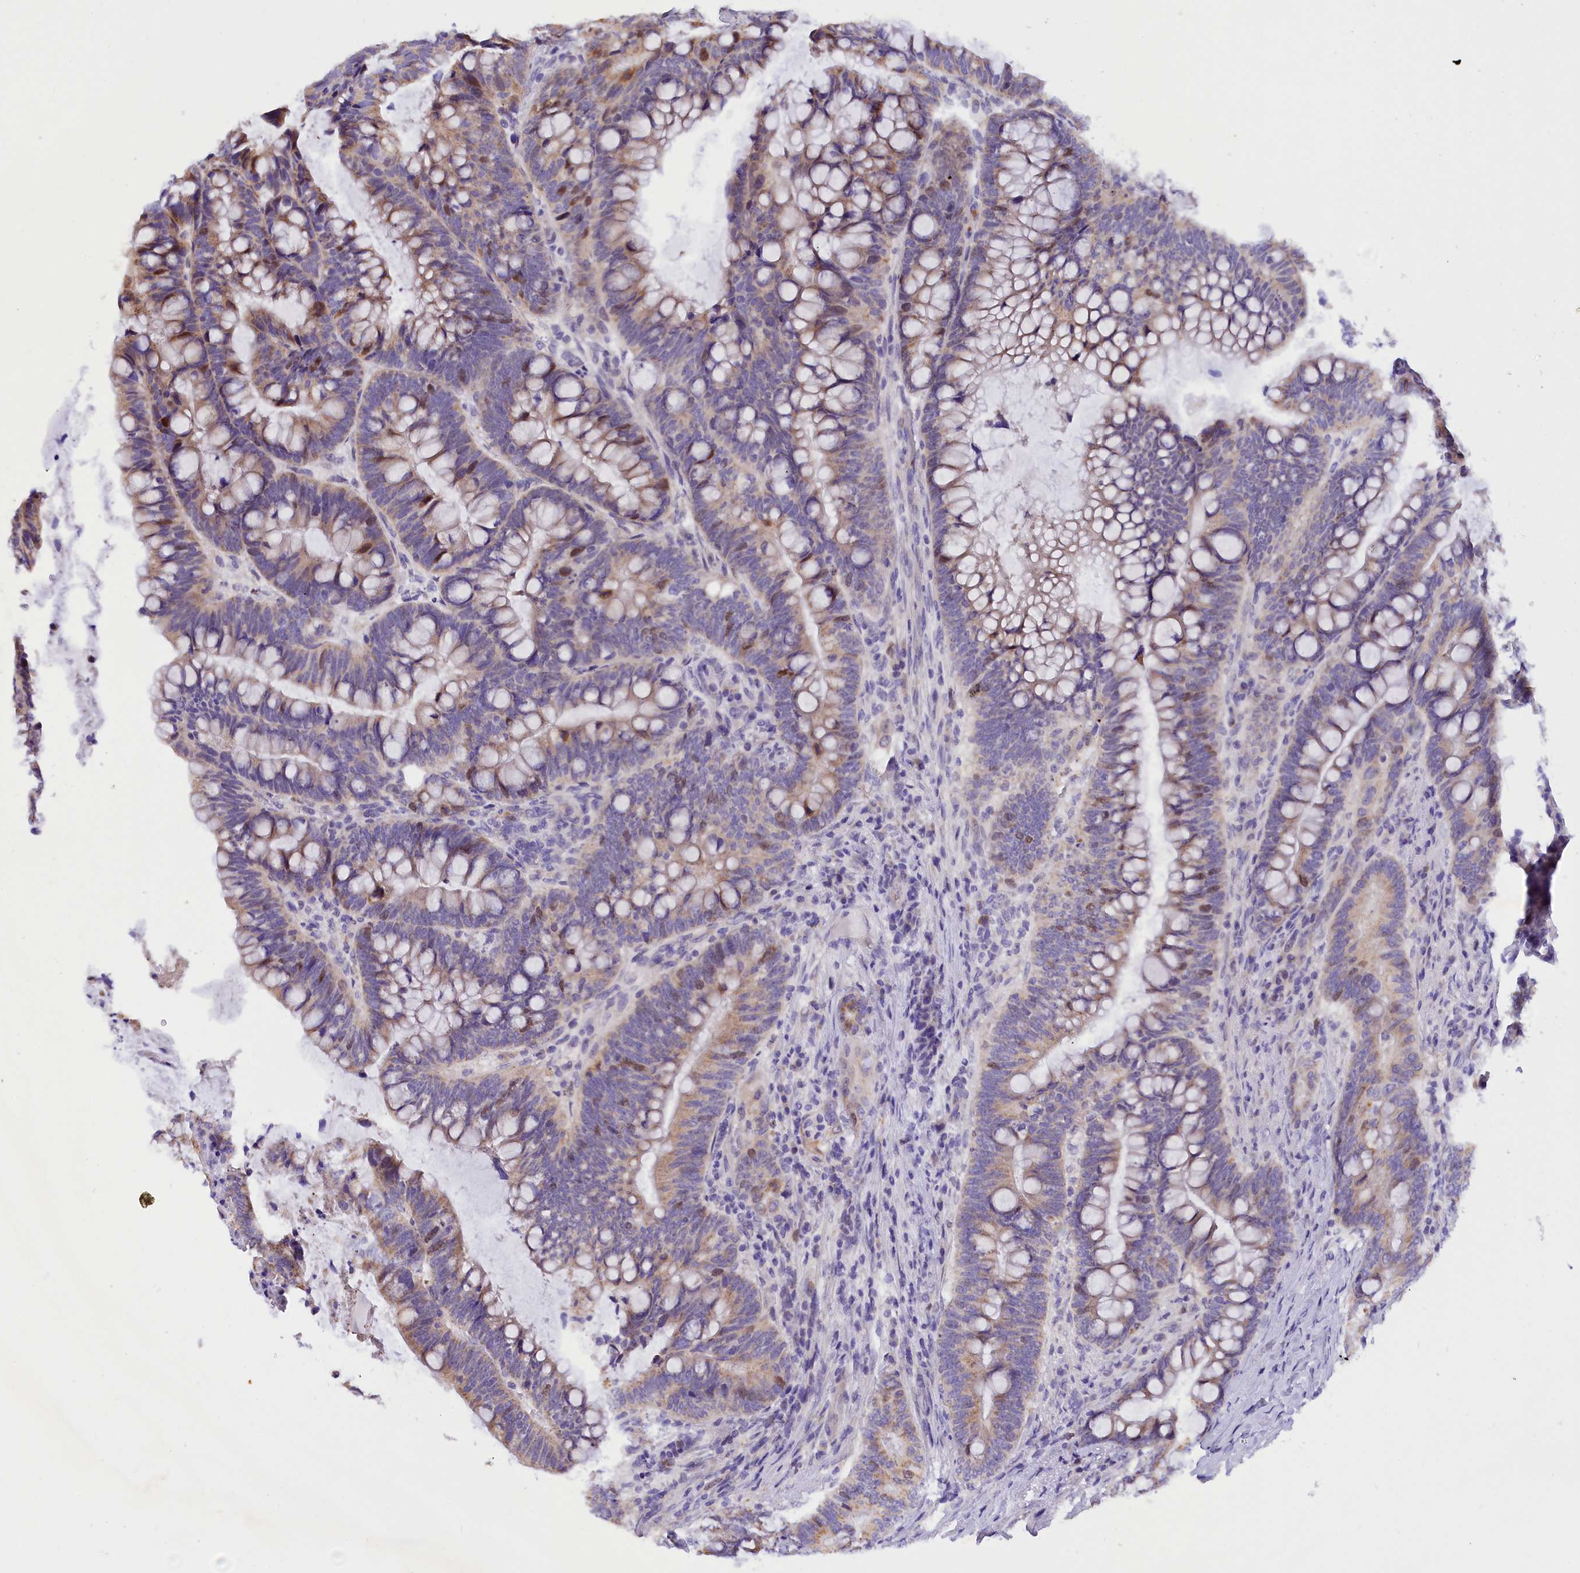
{"staining": {"intensity": "moderate", "quantity": "<25%", "location": "cytoplasmic/membranous,nuclear"}, "tissue": "colorectal cancer", "cell_type": "Tumor cells", "image_type": "cancer", "snomed": [{"axis": "morphology", "description": "Adenocarcinoma, NOS"}, {"axis": "topography", "description": "Colon"}], "caption": "Adenocarcinoma (colorectal) stained for a protein reveals moderate cytoplasmic/membranous and nuclear positivity in tumor cells. The staining is performed using DAB (3,3'-diaminobenzidine) brown chromogen to label protein expression. The nuclei are counter-stained blue using hematoxylin.", "gene": "PKIA", "patient": {"sex": "female", "age": 66}}